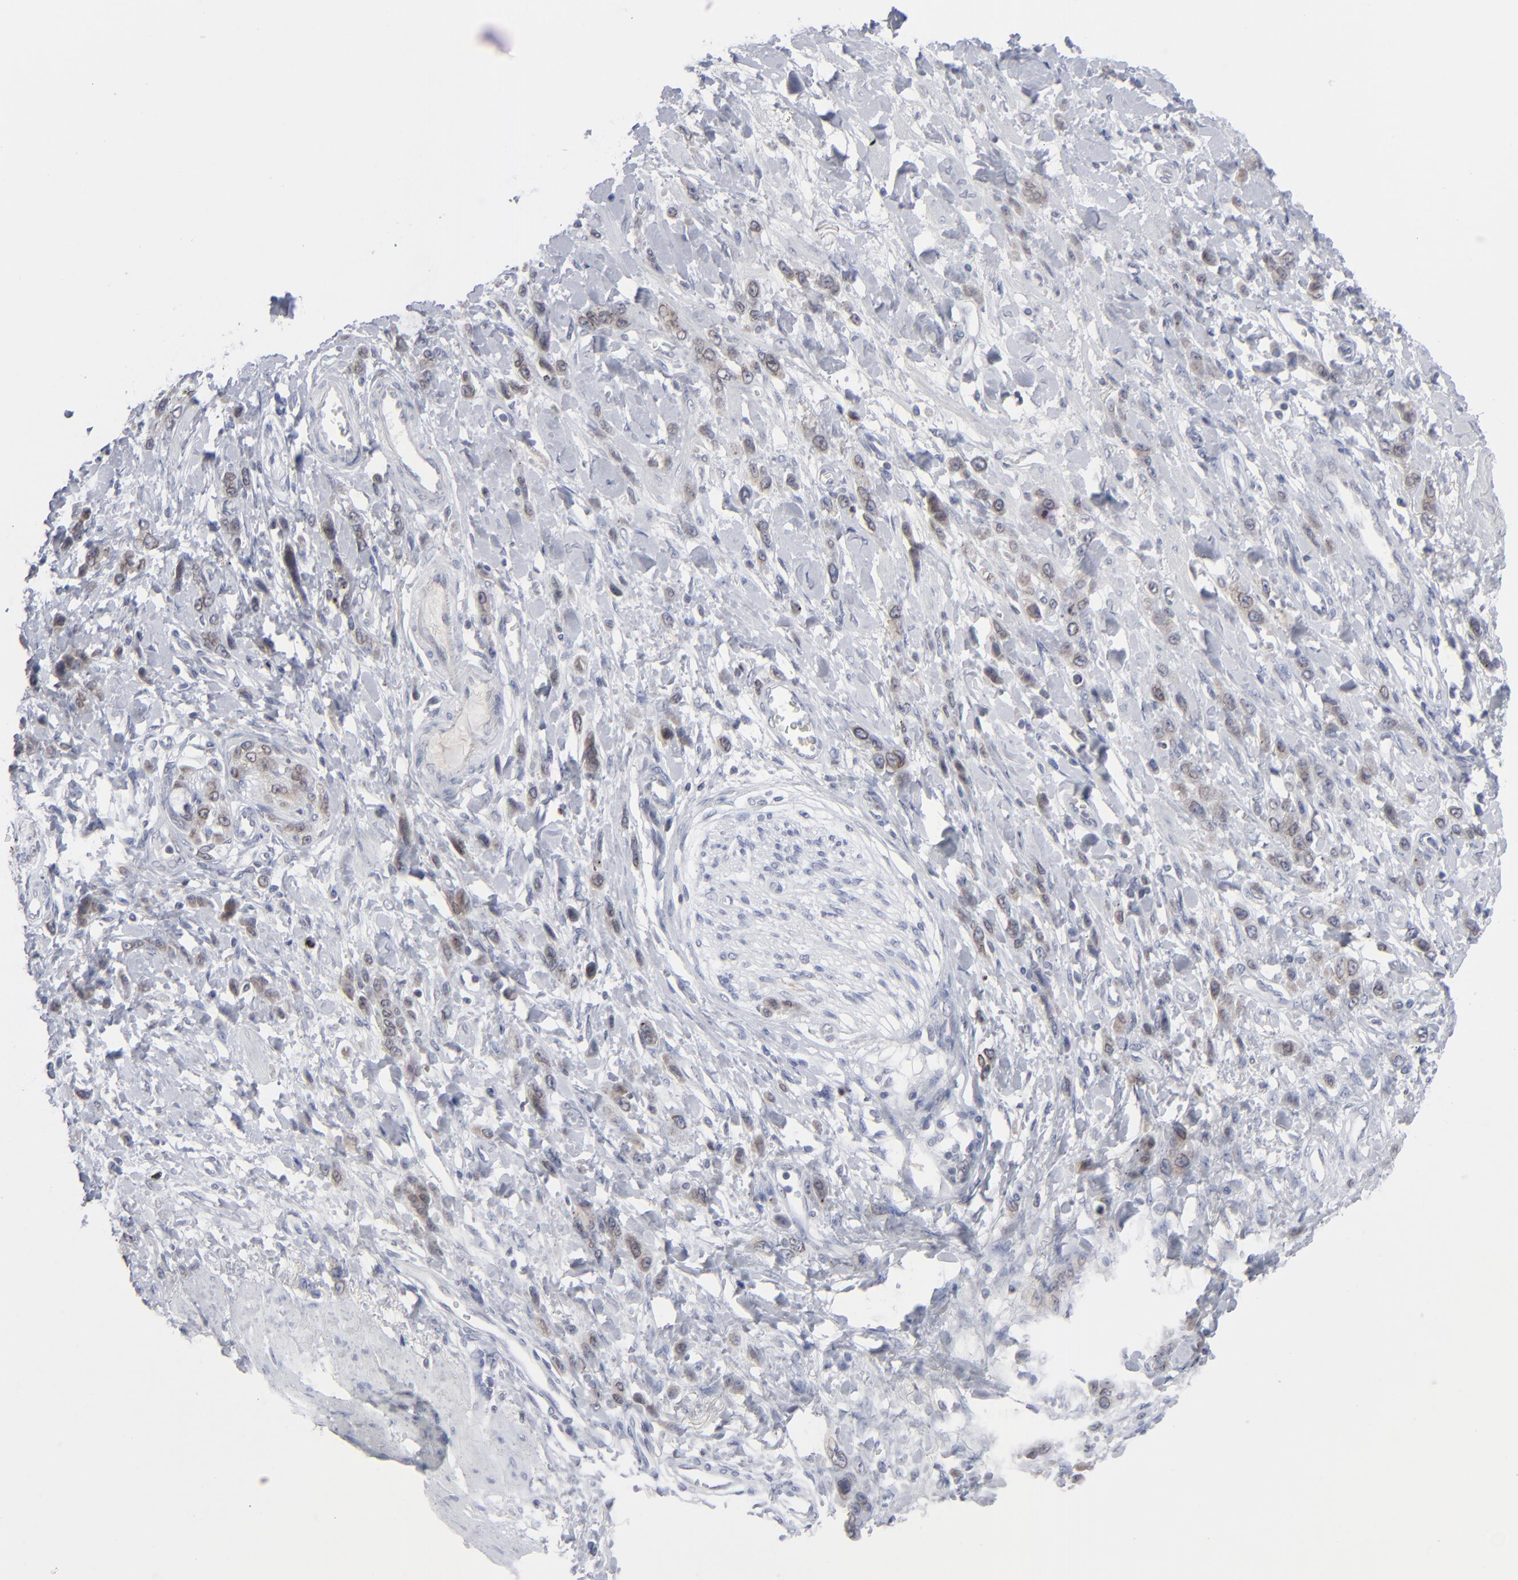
{"staining": {"intensity": "weak", "quantity": "<25%", "location": "cytoplasmic/membranous,nuclear"}, "tissue": "stomach cancer", "cell_type": "Tumor cells", "image_type": "cancer", "snomed": [{"axis": "morphology", "description": "Normal tissue, NOS"}, {"axis": "morphology", "description": "Adenocarcinoma, NOS"}, {"axis": "topography", "description": "Stomach"}], "caption": "A high-resolution image shows immunohistochemistry staining of stomach adenocarcinoma, which reveals no significant staining in tumor cells.", "gene": "NUP88", "patient": {"sex": "male", "age": 82}}